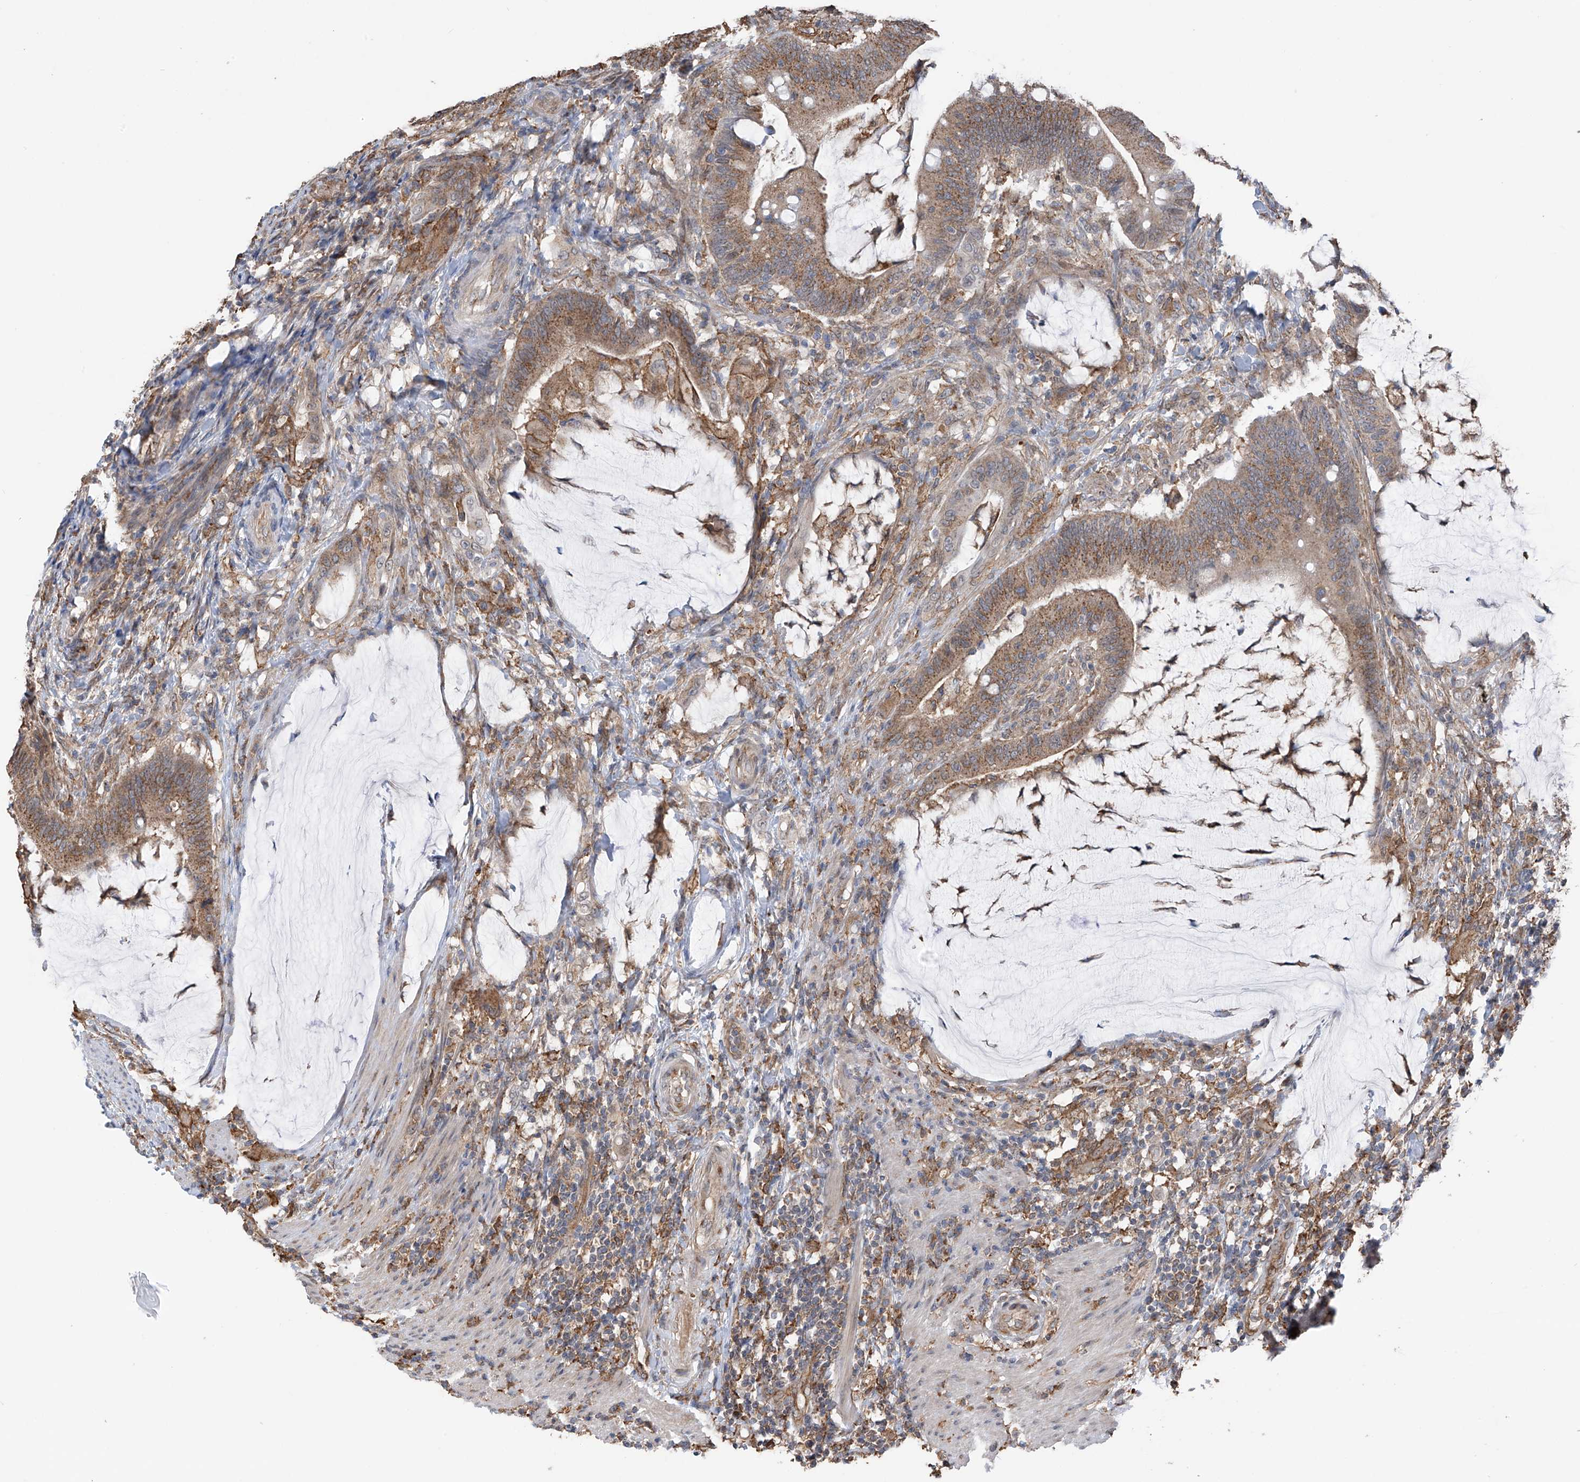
{"staining": {"intensity": "moderate", "quantity": ">75%", "location": "cytoplasmic/membranous"}, "tissue": "colorectal cancer", "cell_type": "Tumor cells", "image_type": "cancer", "snomed": [{"axis": "morphology", "description": "Adenocarcinoma, NOS"}, {"axis": "topography", "description": "Colon"}], "caption": "IHC image of human colorectal cancer stained for a protein (brown), which reveals medium levels of moderate cytoplasmic/membranous staining in about >75% of tumor cells.", "gene": "ZNF189", "patient": {"sex": "female", "age": 66}}